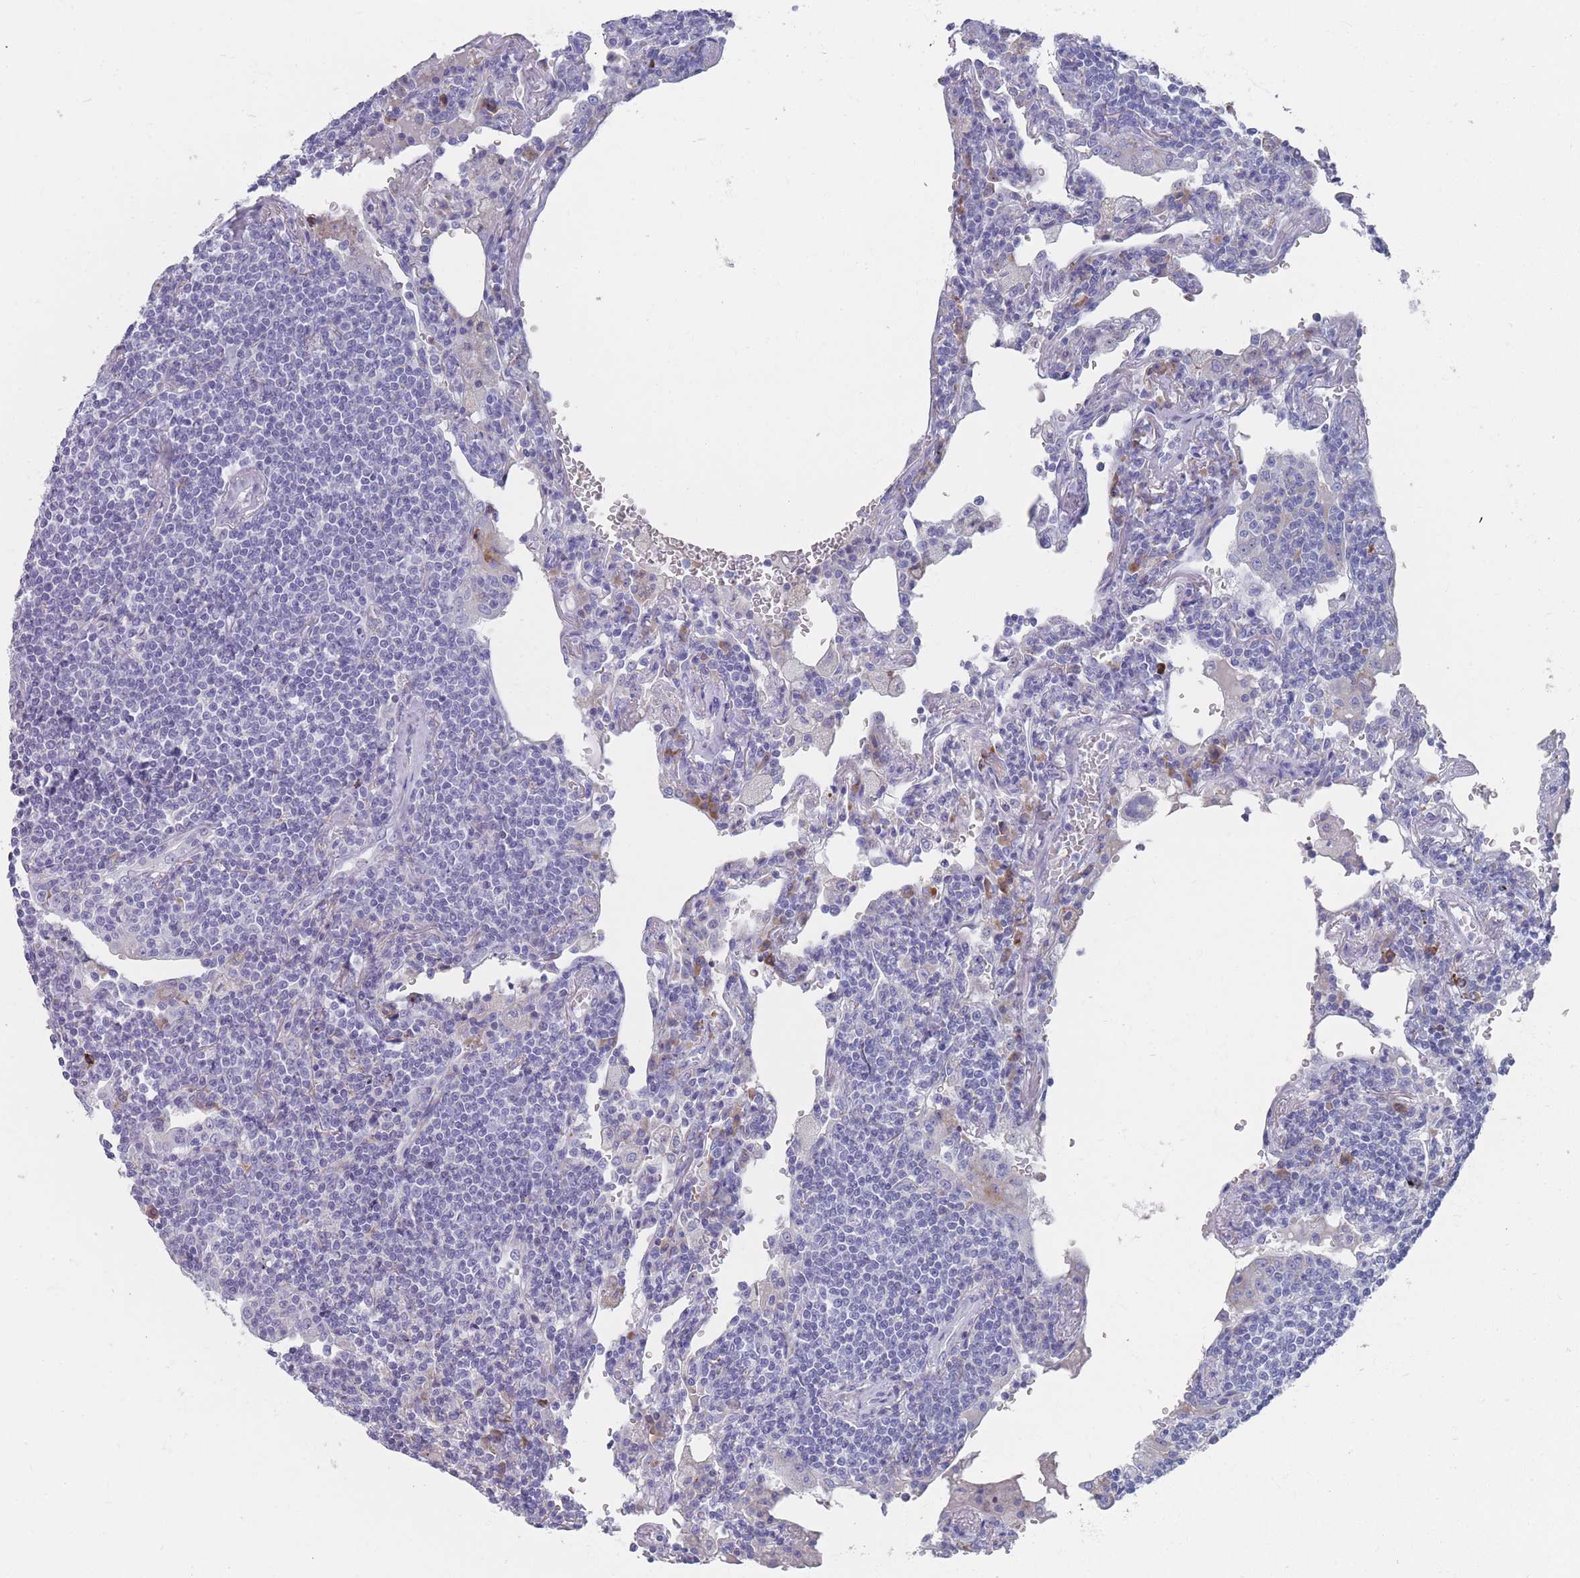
{"staining": {"intensity": "negative", "quantity": "none", "location": "none"}, "tissue": "lymphoma", "cell_type": "Tumor cells", "image_type": "cancer", "snomed": [{"axis": "morphology", "description": "Malignant lymphoma, non-Hodgkin's type, Low grade"}, {"axis": "topography", "description": "Lung"}], "caption": "This image is of low-grade malignant lymphoma, non-Hodgkin's type stained with IHC to label a protein in brown with the nuclei are counter-stained blue. There is no positivity in tumor cells. (Stains: DAB immunohistochemistry (IHC) with hematoxylin counter stain, Microscopy: brightfield microscopy at high magnification).", "gene": "ST8SIA5", "patient": {"sex": "female", "age": 71}}